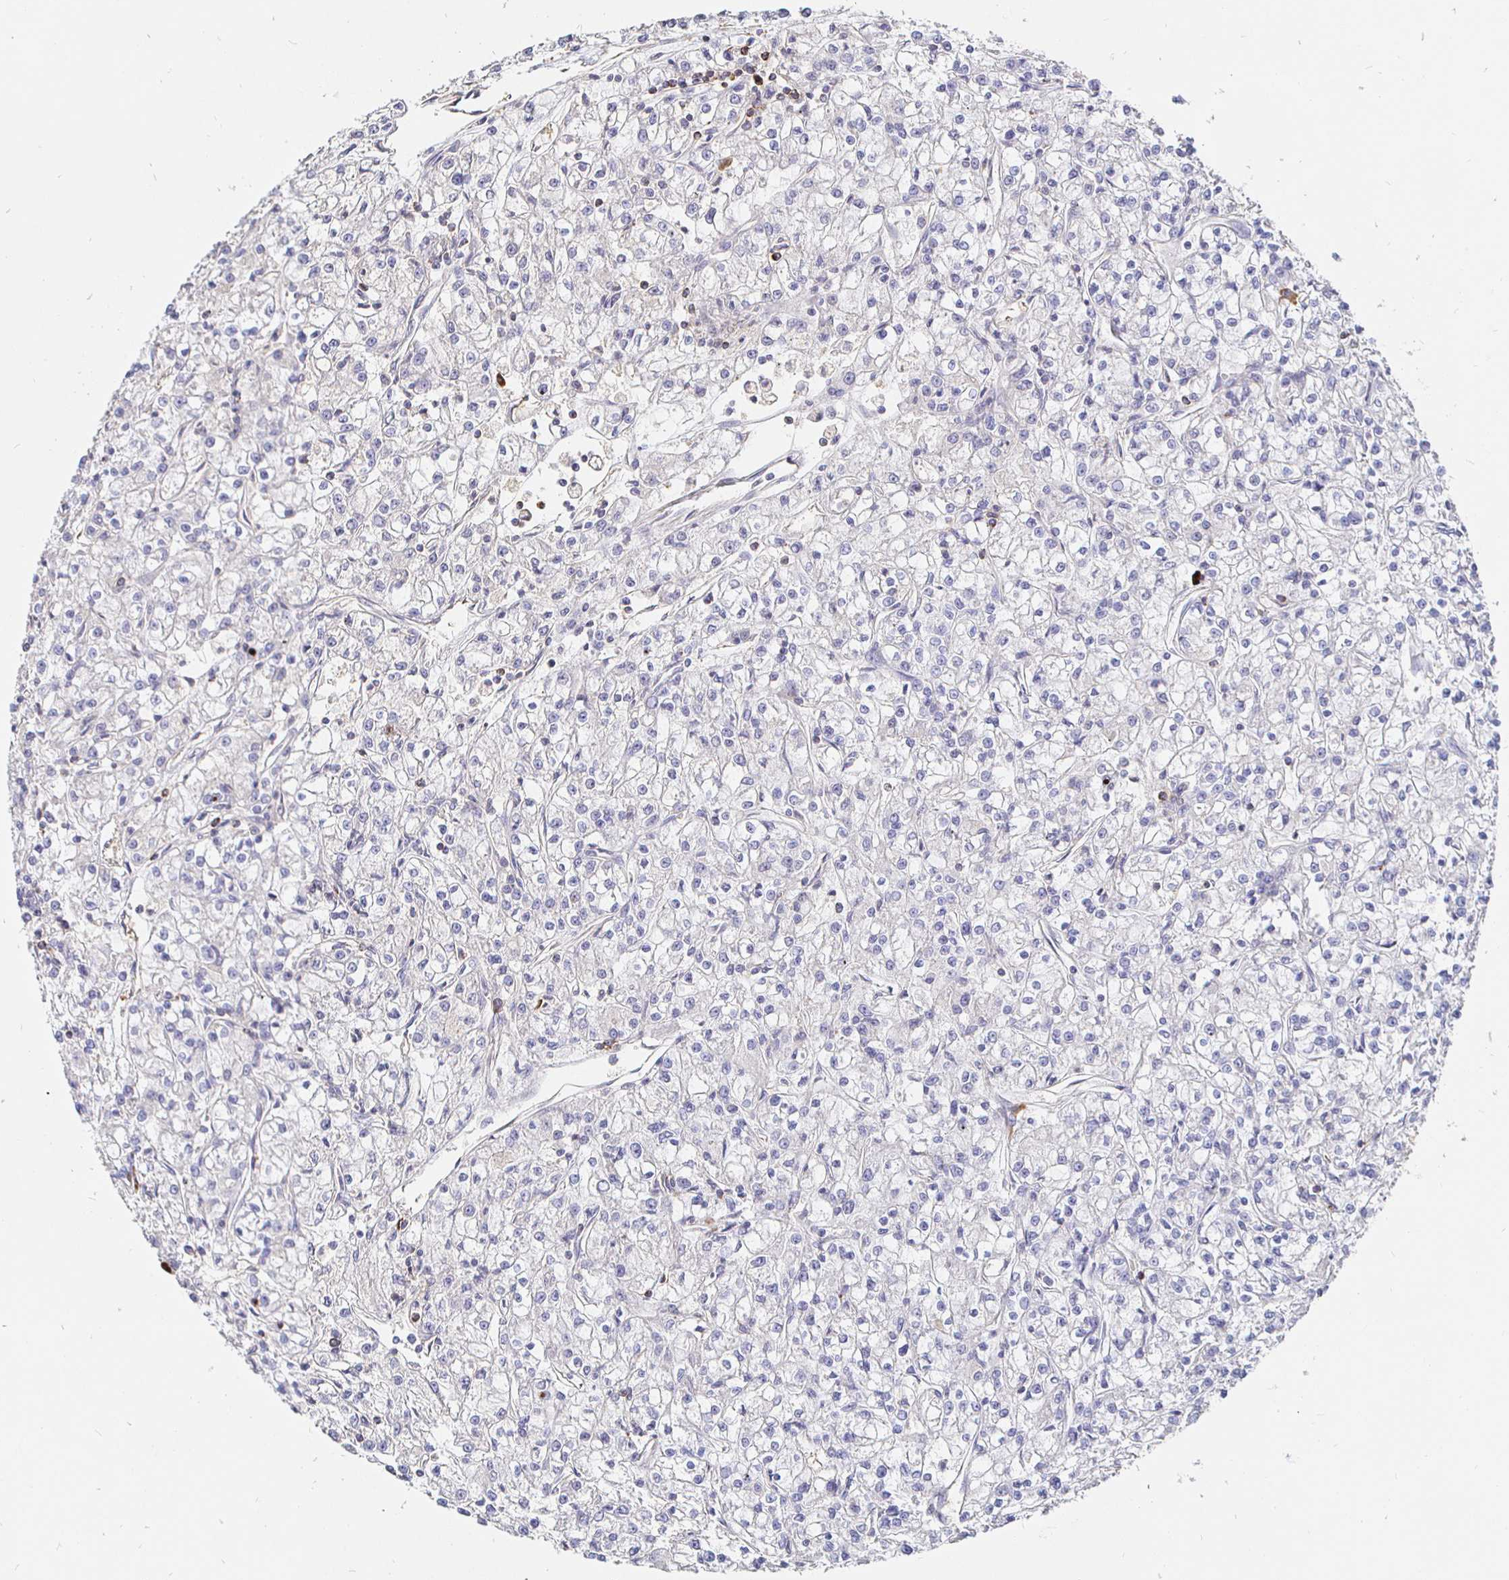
{"staining": {"intensity": "negative", "quantity": "none", "location": "none"}, "tissue": "renal cancer", "cell_type": "Tumor cells", "image_type": "cancer", "snomed": [{"axis": "morphology", "description": "Adenocarcinoma, NOS"}, {"axis": "topography", "description": "Kidney"}], "caption": "Image shows no protein expression in tumor cells of renal adenocarcinoma tissue.", "gene": "CXCR3", "patient": {"sex": "female", "age": 59}}